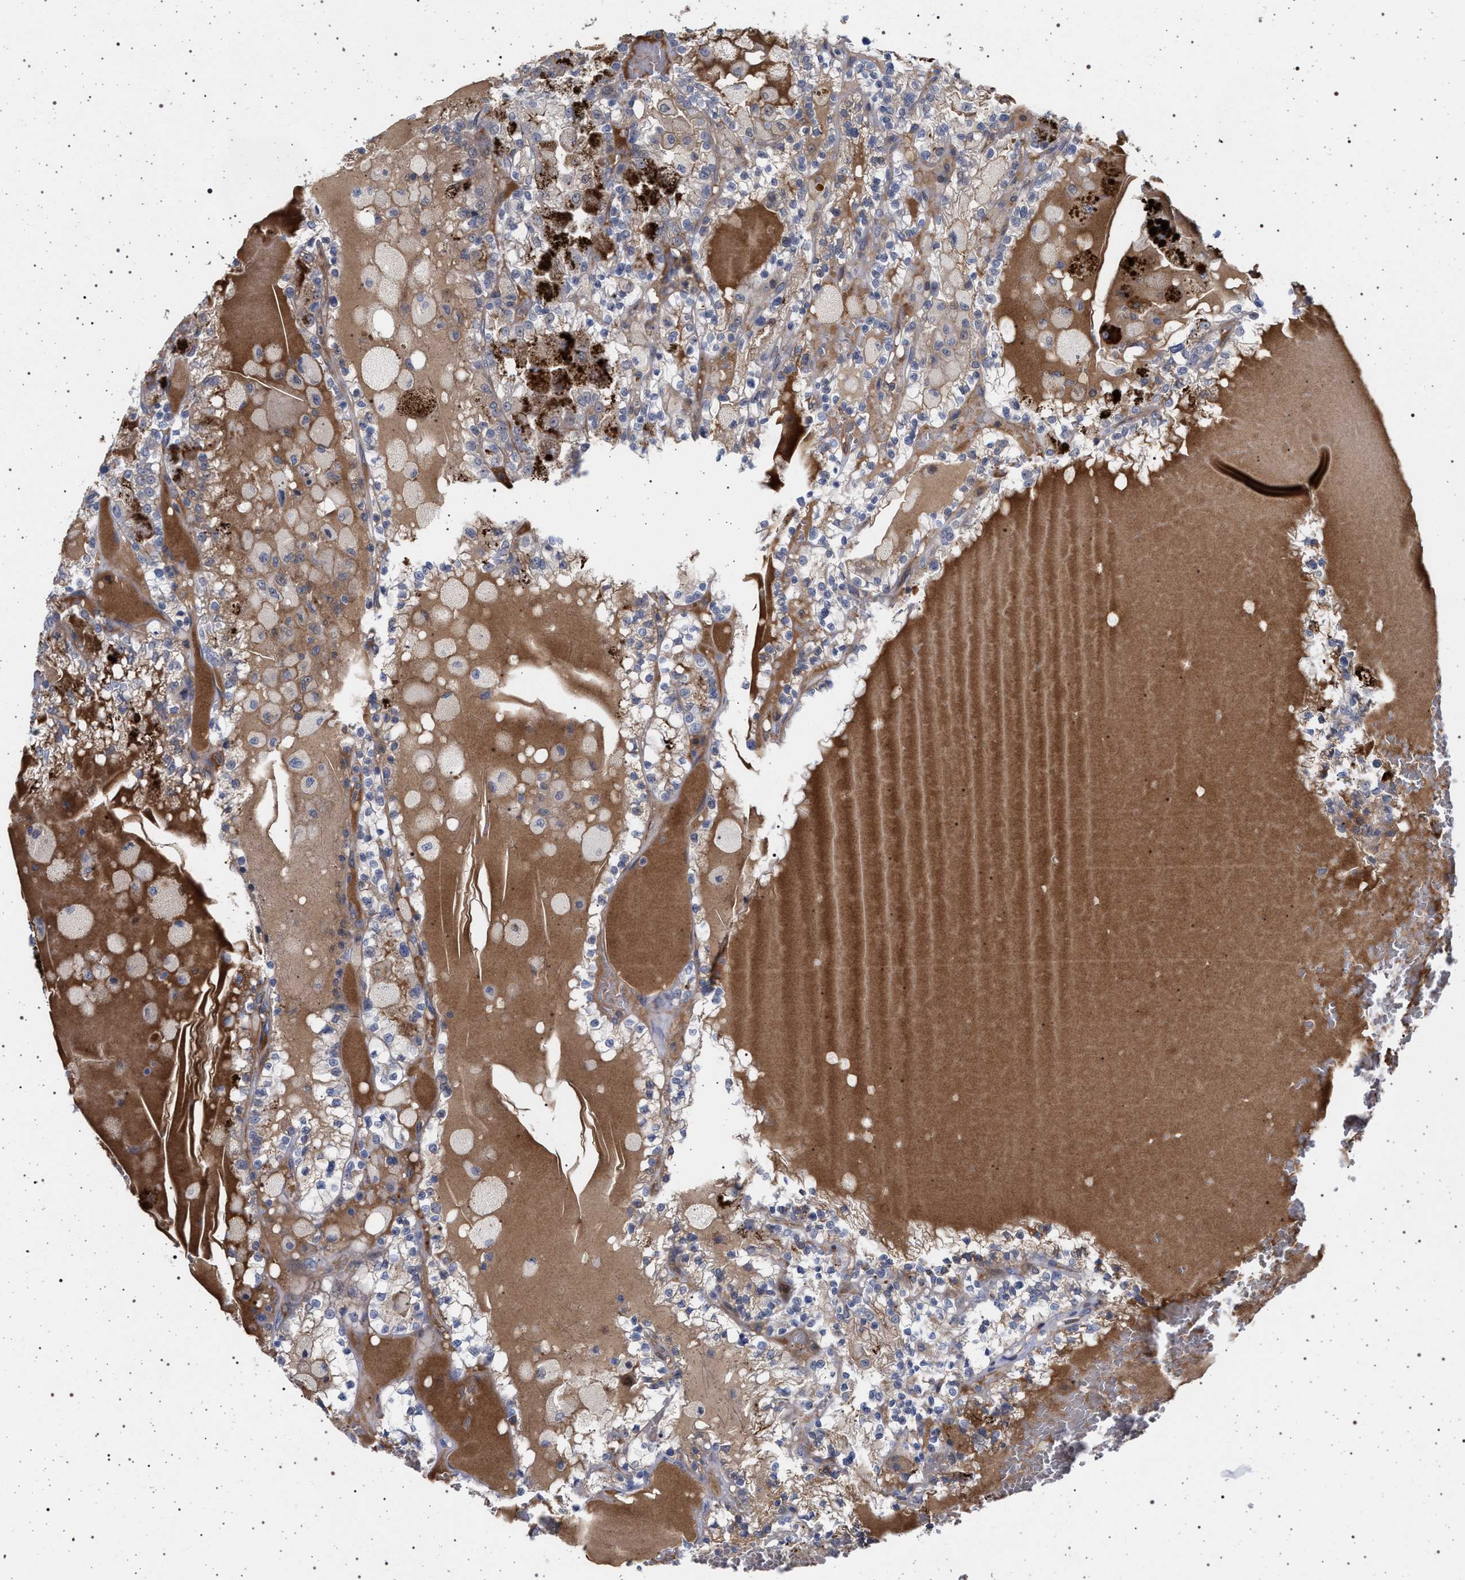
{"staining": {"intensity": "weak", "quantity": "<25%", "location": "cytoplasmic/membranous"}, "tissue": "renal cancer", "cell_type": "Tumor cells", "image_type": "cancer", "snomed": [{"axis": "morphology", "description": "Adenocarcinoma, NOS"}, {"axis": "topography", "description": "Kidney"}], "caption": "Renal cancer (adenocarcinoma) was stained to show a protein in brown. There is no significant staining in tumor cells. (Immunohistochemistry (ihc), brightfield microscopy, high magnification).", "gene": "RBM48", "patient": {"sex": "female", "age": 56}}